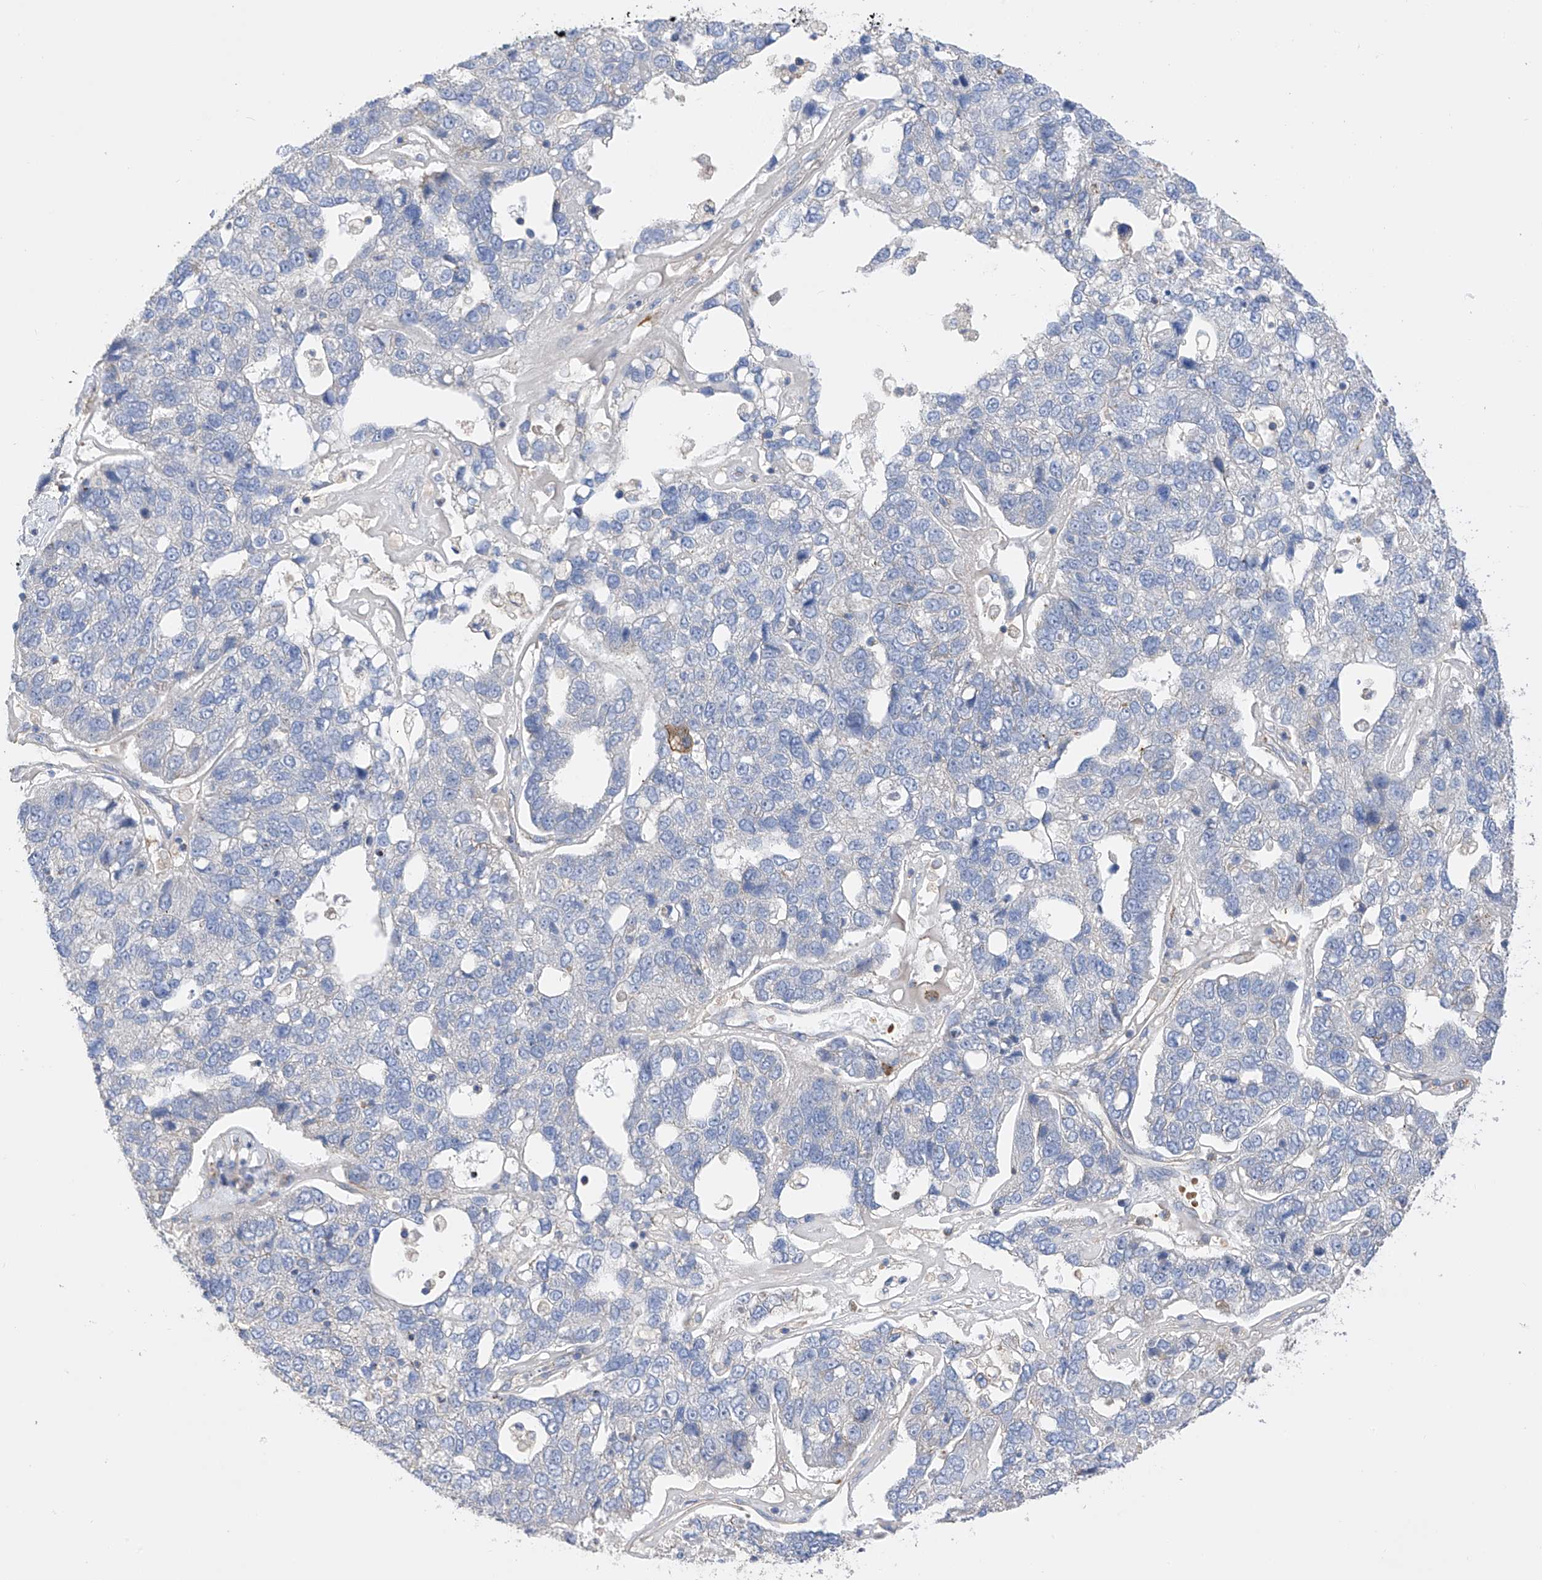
{"staining": {"intensity": "negative", "quantity": "none", "location": "none"}, "tissue": "pancreatic cancer", "cell_type": "Tumor cells", "image_type": "cancer", "snomed": [{"axis": "morphology", "description": "Adenocarcinoma, NOS"}, {"axis": "topography", "description": "Pancreas"}], "caption": "The photomicrograph displays no staining of tumor cells in pancreatic cancer.", "gene": "NFATC4", "patient": {"sex": "female", "age": 61}}